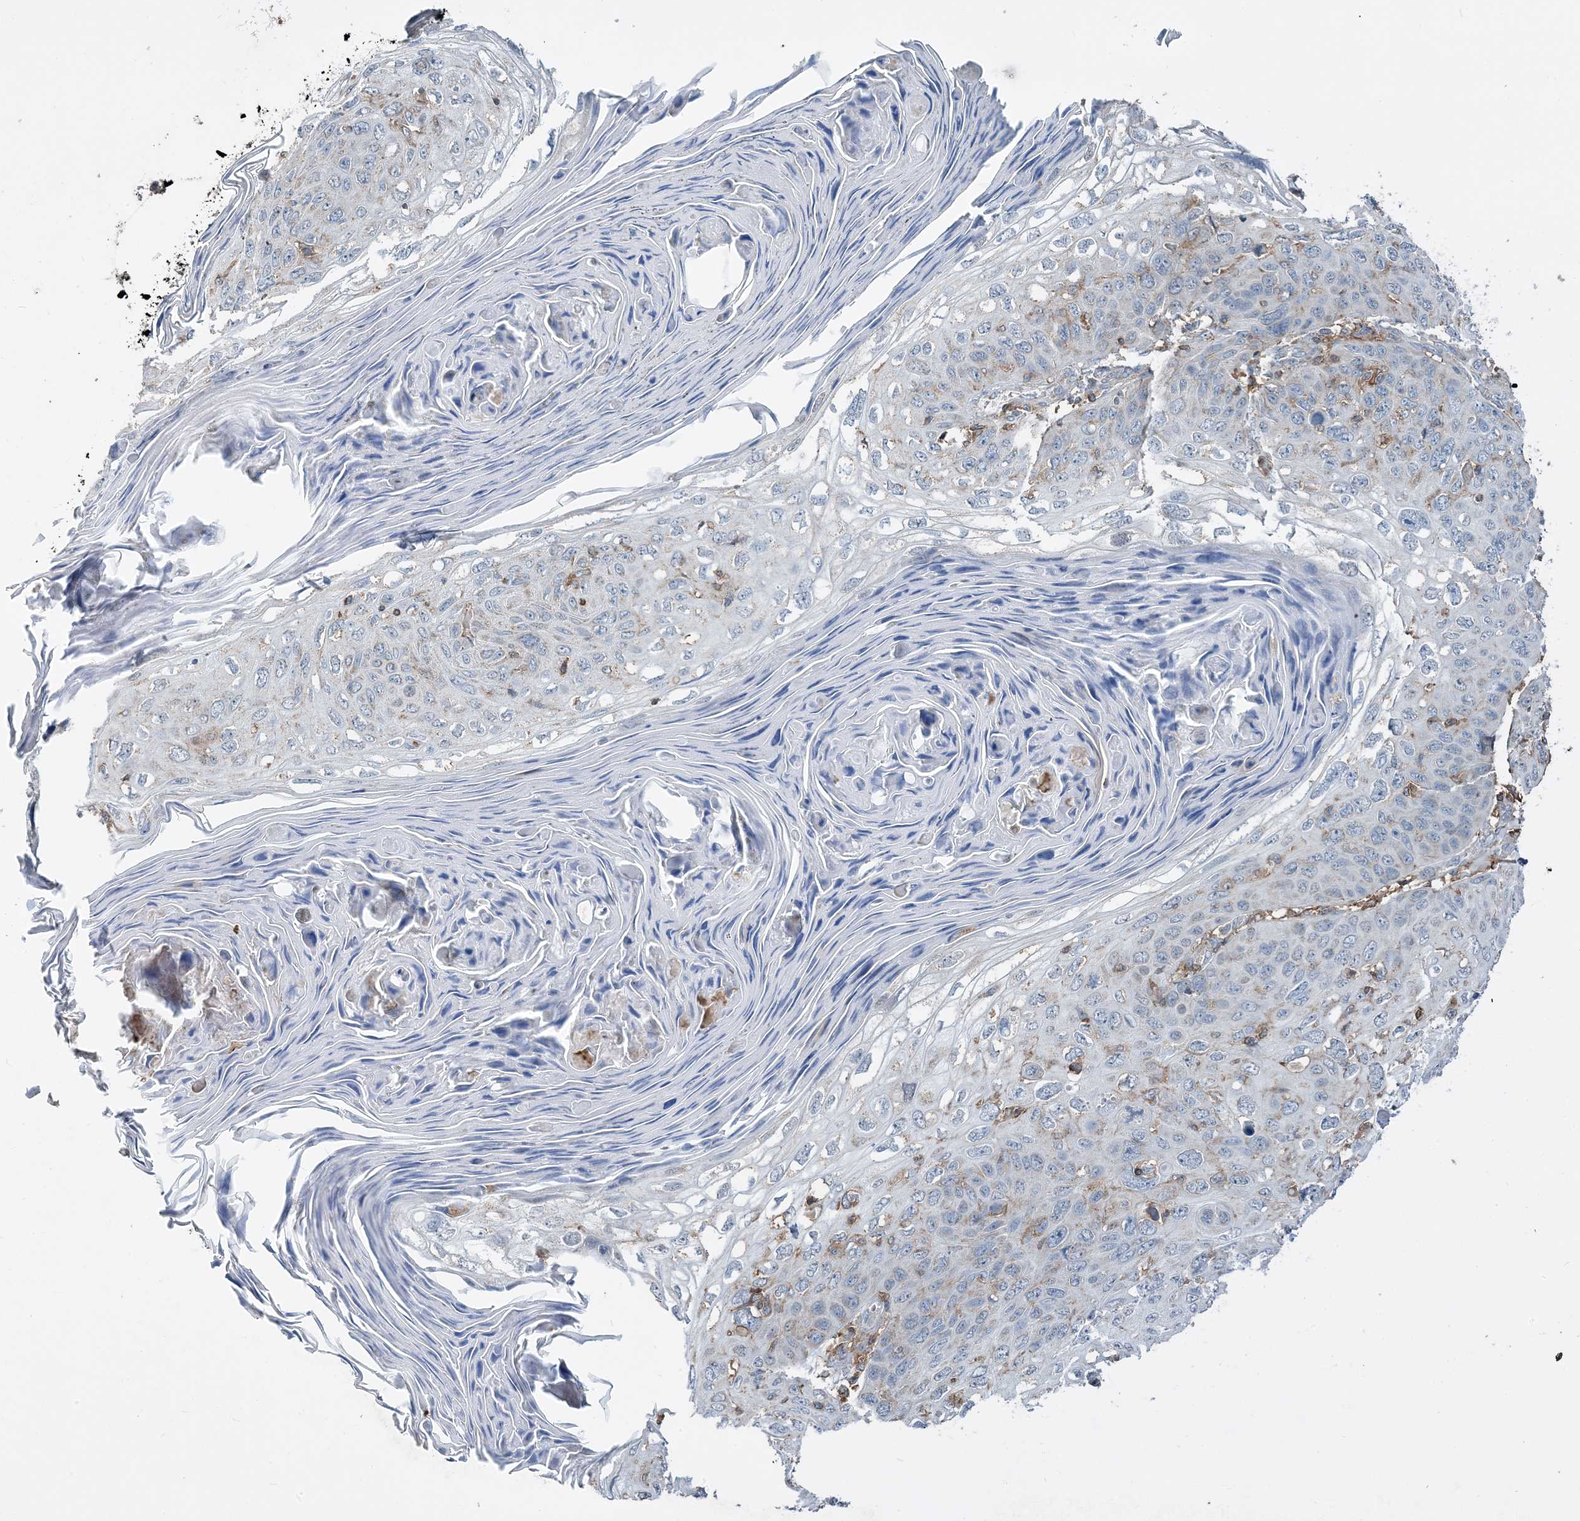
{"staining": {"intensity": "weak", "quantity": "<25%", "location": "cytoplasmic/membranous"}, "tissue": "skin cancer", "cell_type": "Tumor cells", "image_type": "cancer", "snomed": [{"axis": "morphology", "description": "Squamous cell carcinoma, NOS"}, {"axis": "topography", "description": "Skin"}], "caption": "High power microscopy photomicrograph of an IHC histopathology image of skin cancer, revealing no significant positivity in tumor cells. The staining was performed using DAB (3,3'-diaminobenzidine) to visualize the protein expression in brown, while the nuclei were stained in blue with hematoxylin (Magnification: 20x).", "gene": "TMLHE", "patient": {"sex": "female", "age": 90}}